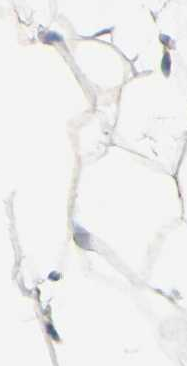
{"staining": {"intensity": "moderate", "quantity": "<25%", "location": "cytoplasmic/membranous"}, "tissue": "adipose tissue", "cell_type": "Adipocytes", "image_type": "normal", "snomed": [{"axis": "morphology", "description": "Normal tissue, NOS"}, {"axis": "topography", "description": "Breast"}, {"axis": "topography", "description": "Adipose tissue"}], "caption": "About <25% of adipocytes in benign human adipose tissue reveal moderate cytoplasmic/membranous protein expression as visualized by brown immunohistochemical staining.", "gene": "LMTK2", "patient": {"sex": "female", "age": 25}}